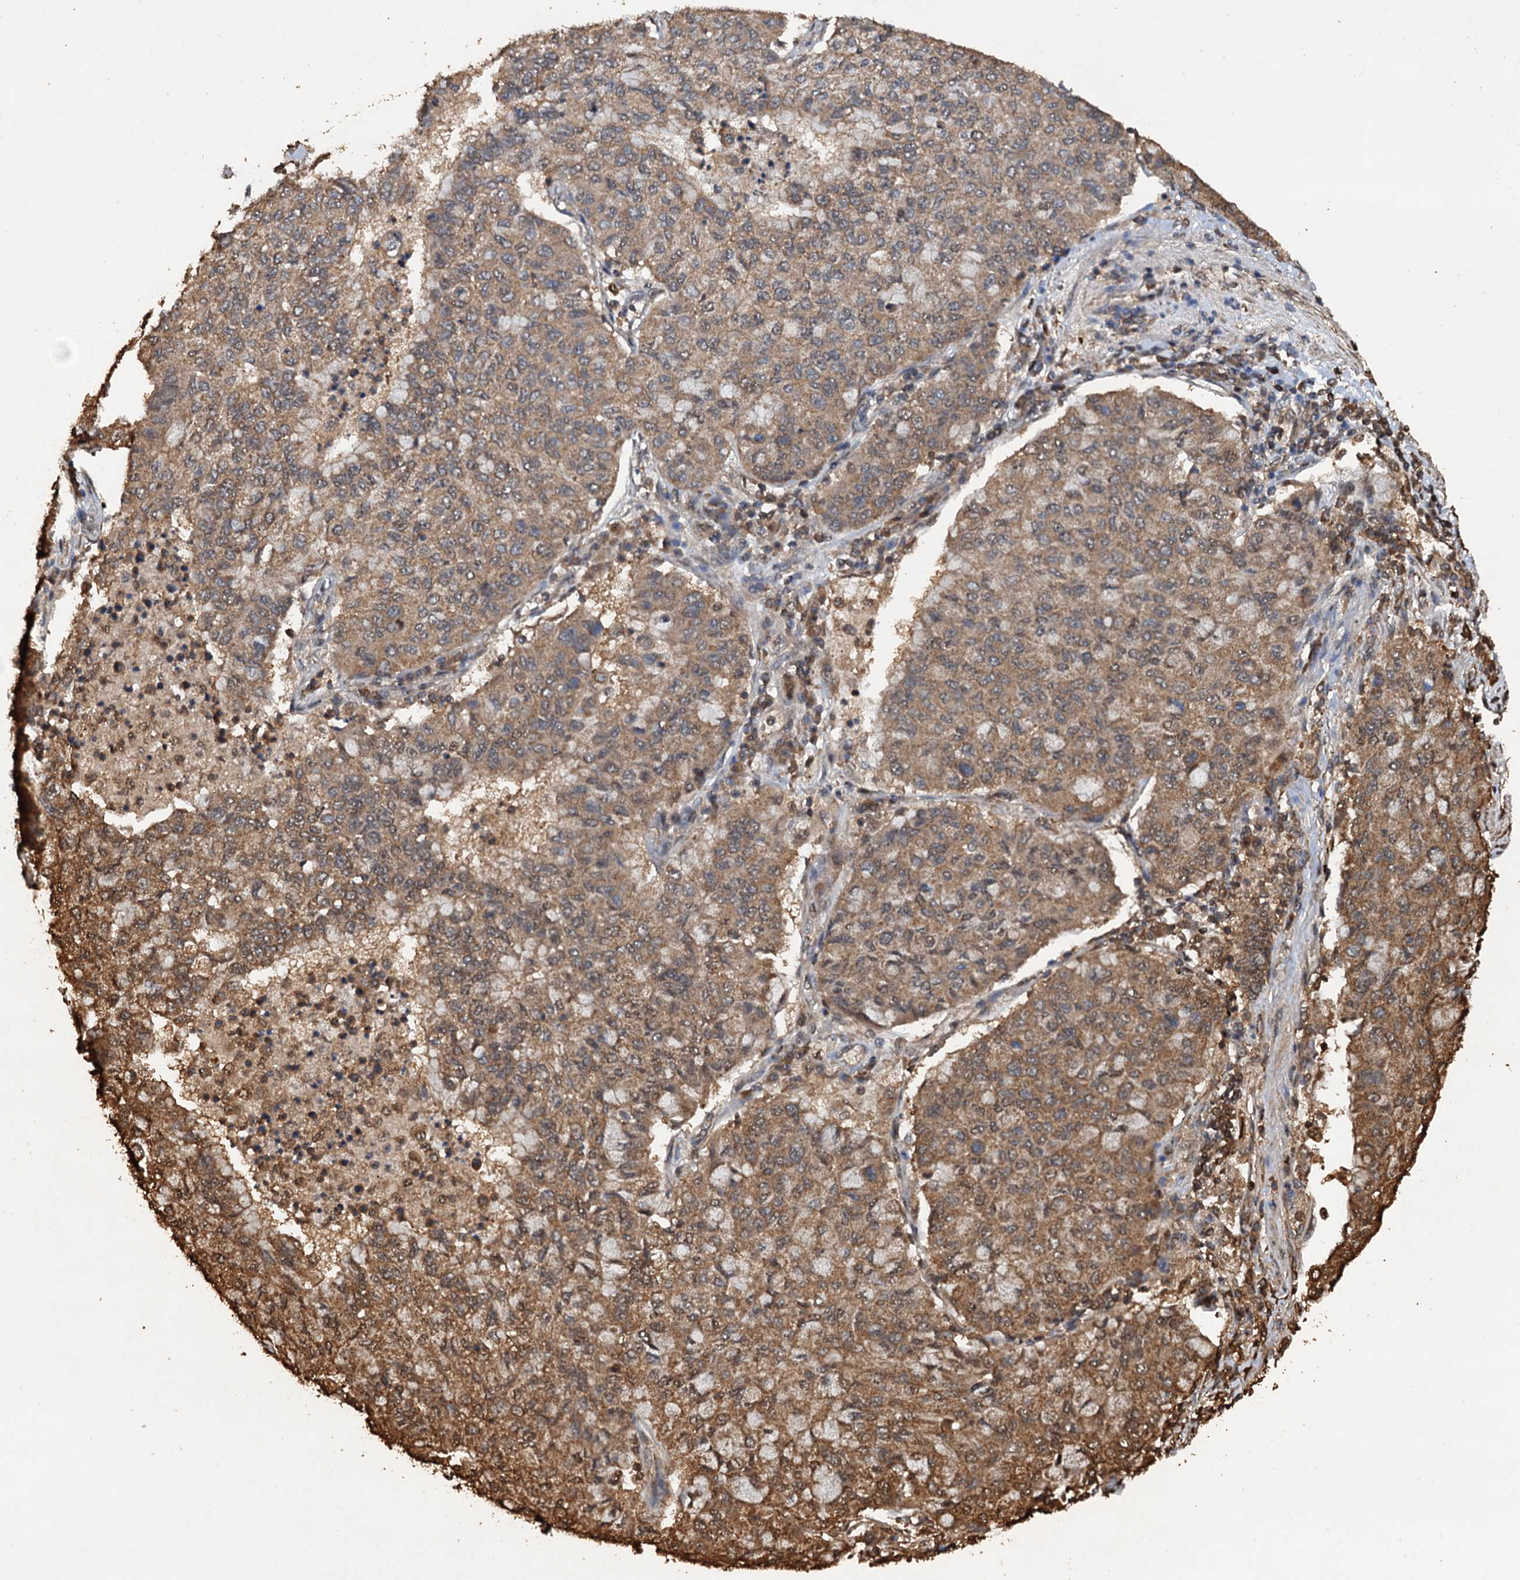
{"staining": {"intensity": "moderate", "quantity": ">75%", "location": "cytoplasmic/membranous"}, "tissue": "lung cancer", "cell_type": "Tumor cells", "image_type": "cancer", "snomed": [{"axis": "morphology", "description": "Squamous cell carcinoma, NOS"}, {"axis": "topography", "description": "Lung"}], "caption": "An image of squamous cell carcinoma (lung) stained for a protein shows moderate cytoplasmic/membranous brown staining in tumor cells.", "gene": "PSMD9", "patient": {"sex": "male", "age": 74}}